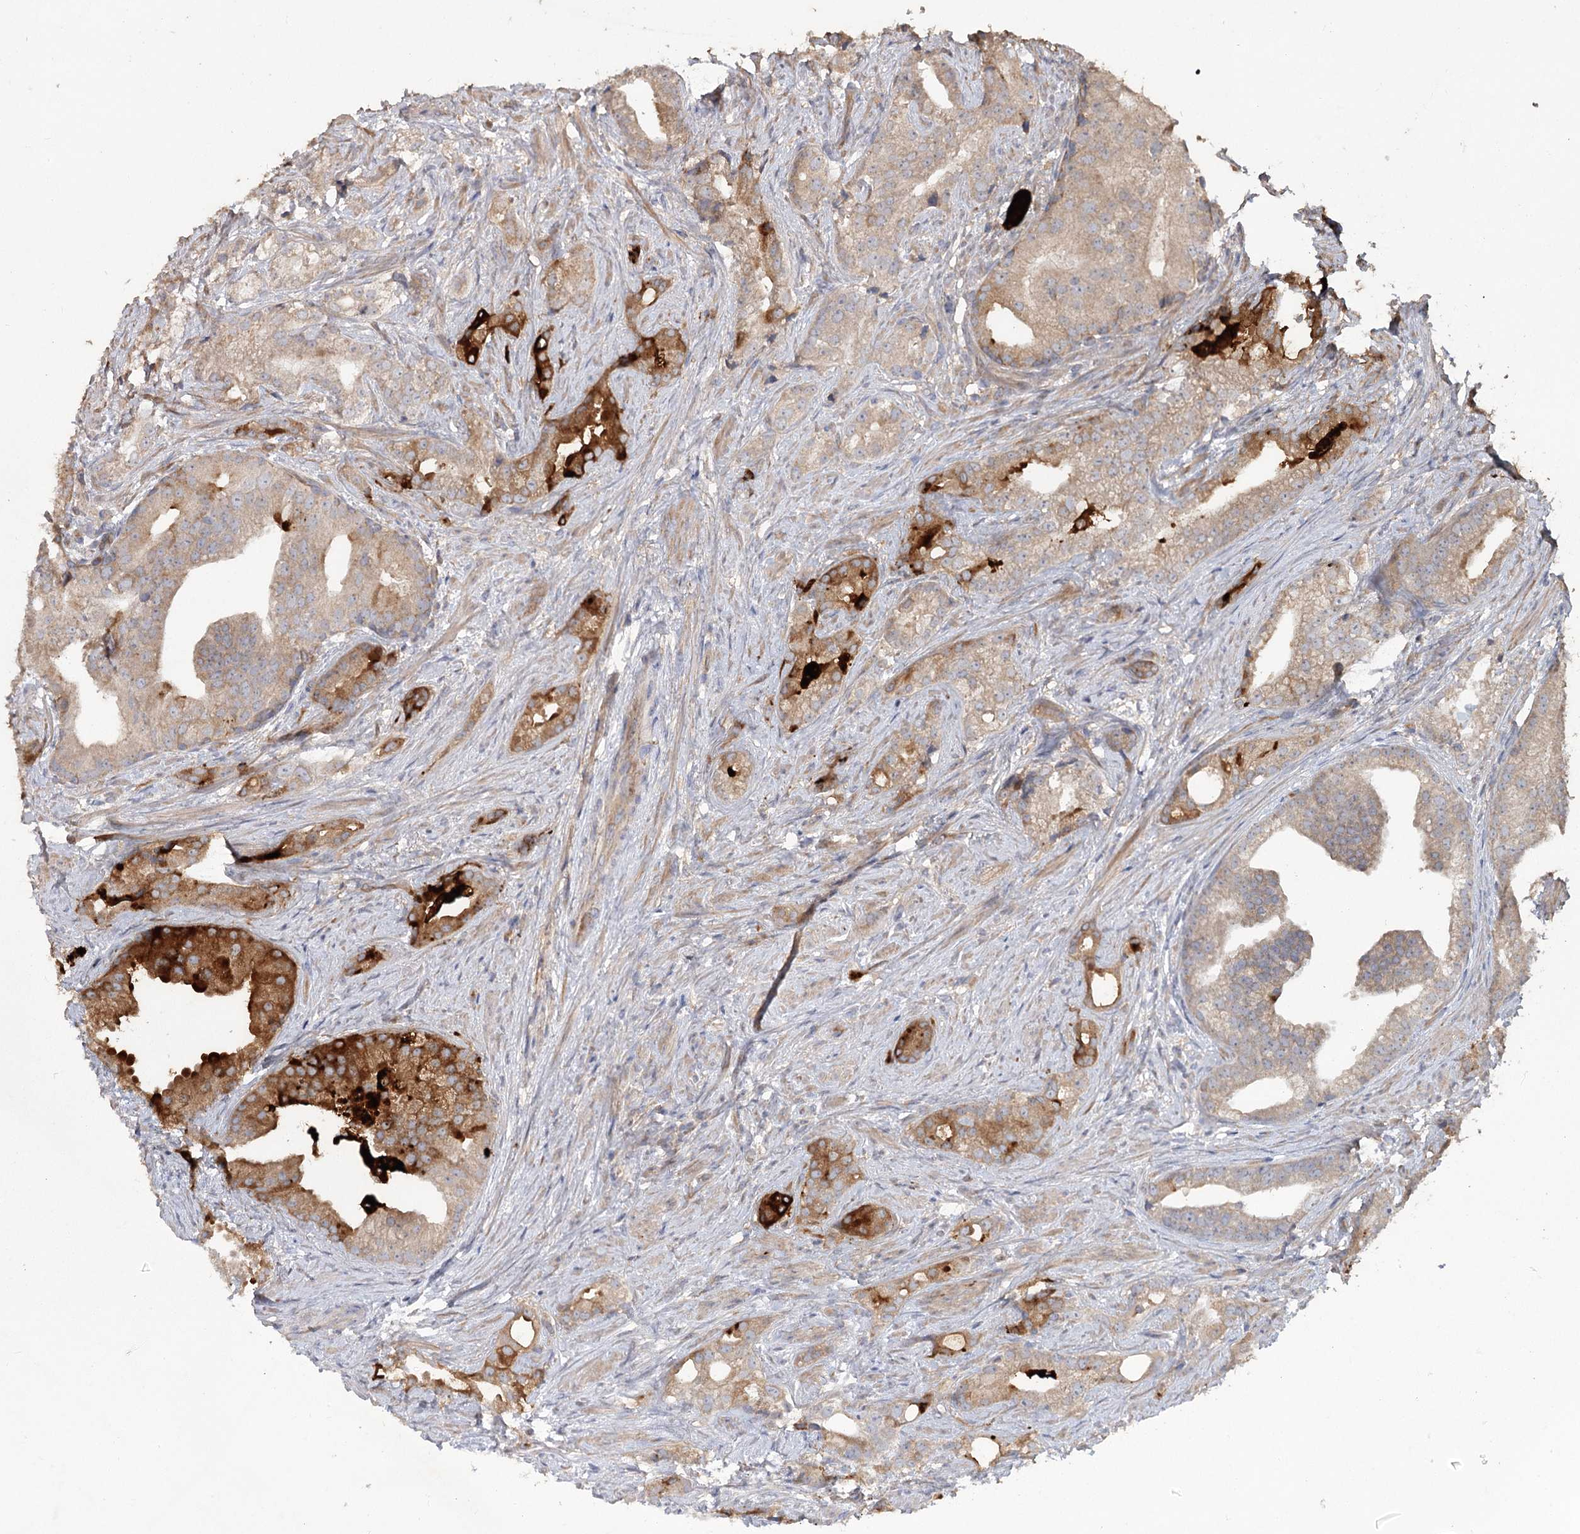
{"staining": {"intensity": "strong", "quantity": "25%-75%", "location": "cytoplasmic/membranous"}, "tissue": "prostate cancer", "cell_type": "Tumor cells", "image_type": "cancer", "snomed": [{"axis": "morphology", "description": "Adenocarcinoma, Low grade"}, {"axis": "topography", "description": "Prostate"}], "caption": "Immunohistochemical staining of human prostate cancer shows high levels of strong cytoplasmic/membranous expression in approximately 25%-75% of tumor cells.", "gene": "RIN2", "patient": {"sex": "male", "age": 71}}